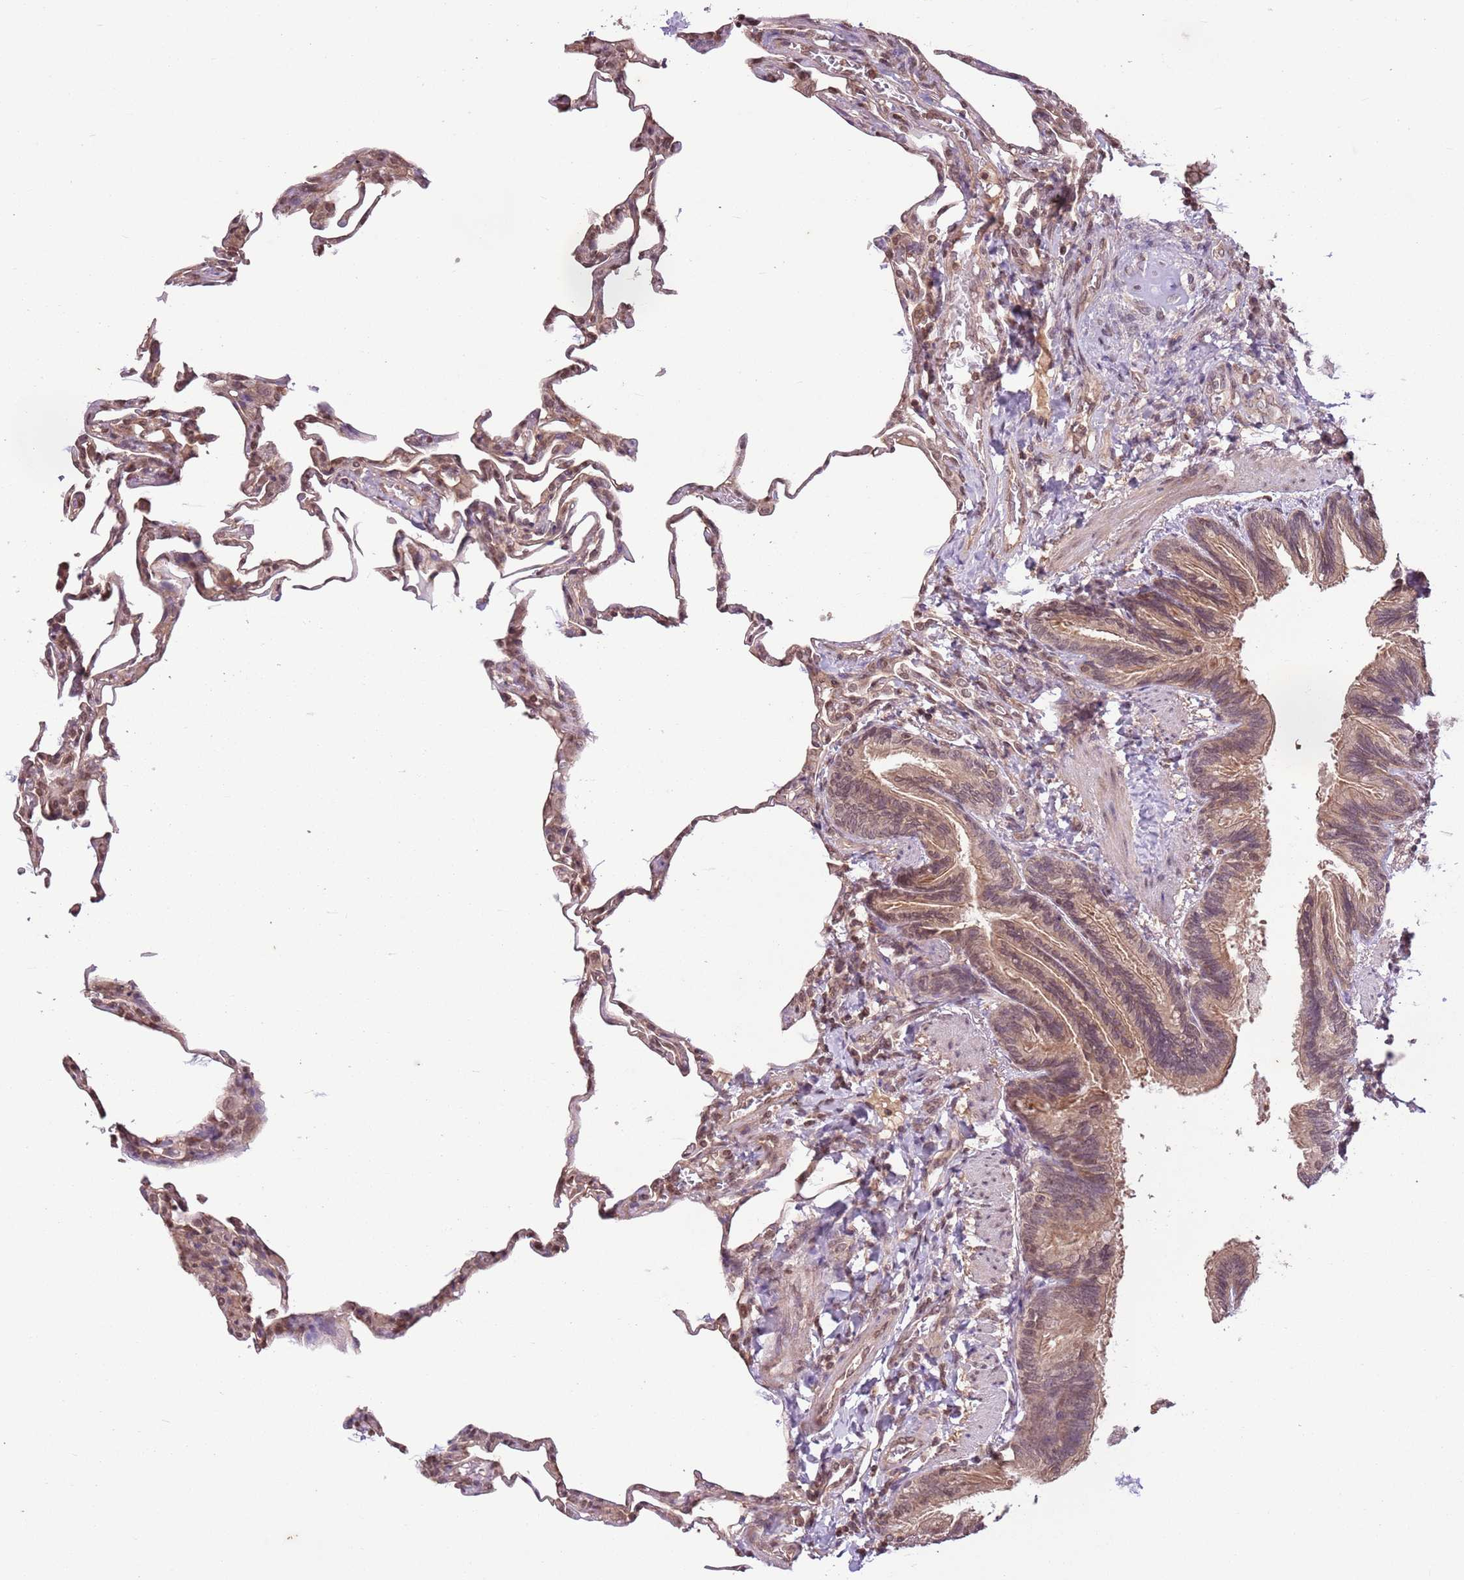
{"staining": {"intensity": "weak", "quantity": ">75%", "location": "cytoplasmic/membranous"}, "tissue": "lung", "cell_type": "Alveolar cells", "image_type": "normal", "snomed": [{"axis": "morphology", "description": "Normal tissue, NOS"}, {"axis": "topography", "description": "Lung"}], "caption": "Immunohistochemistry photomicrograph of unremarkable lung: human lung stained using IHC reveals low levels of weak protein expression localized specifically in the cytoplasmic/membranous of alveolar cells, appearing as a cytoplasmic/membranous brown color.", "gene": "CAPN9", "patient": {"sex": "male", "age": 20}}